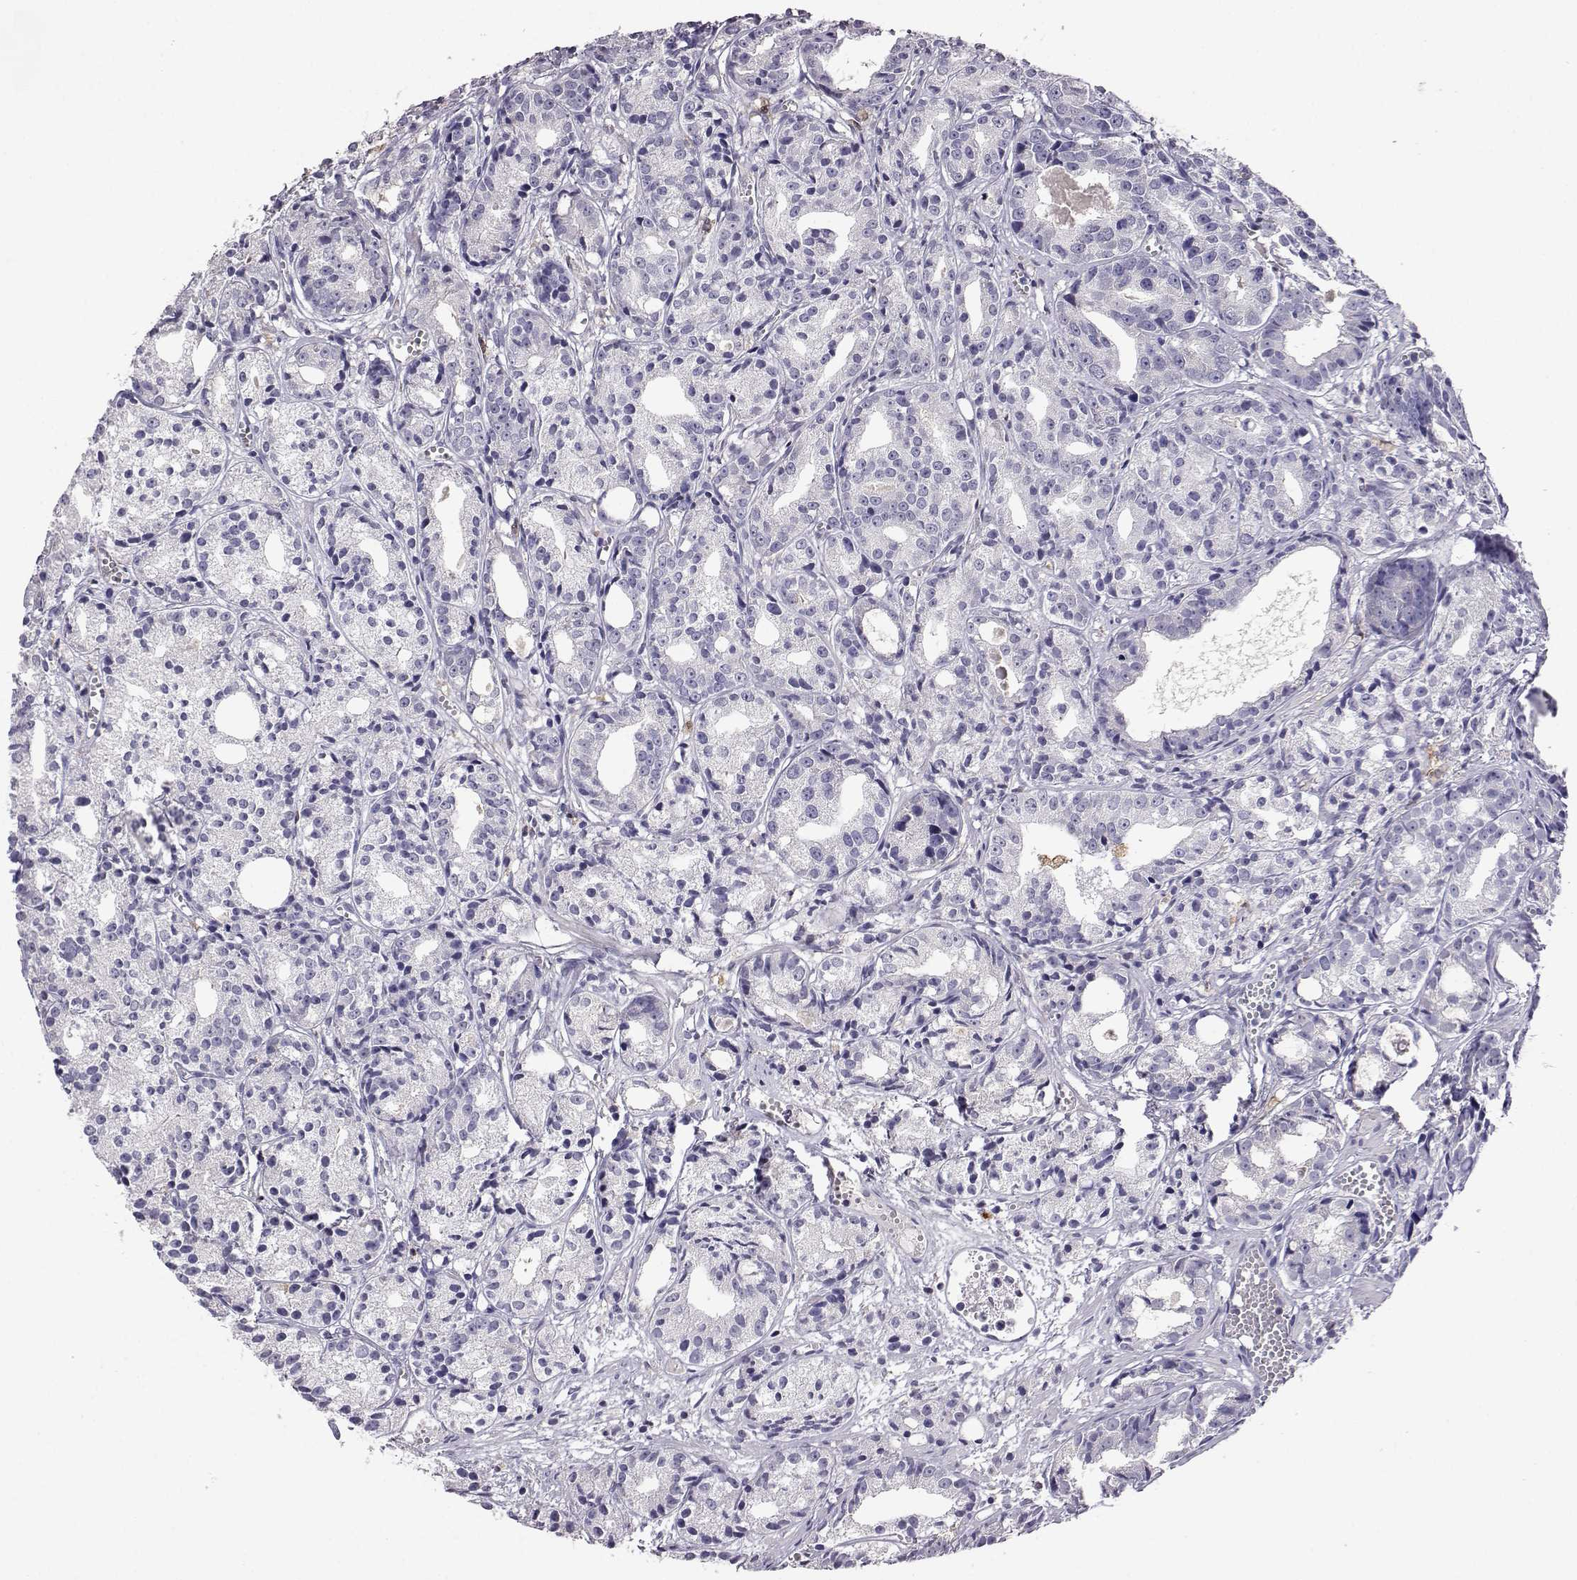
{"staining": {"intensity": "negative", "quantity": "none", "location": "none"}, "tissue": "prostate cancer", "cell_type": "Tumor cells", "image_type": "cancer", "snomed": [{"axis": "morphology", "description": "Adenocarcinoma, Medium grade"}, {"axis": "topography", "description": "Prostate"}], "caption": "IHC of adenocarcinoma (medium-grade) (prostate) reveals no staining in tumor cells.", "gene": "AKR1B1", "patient": {"sex": "male", "age": 74}}